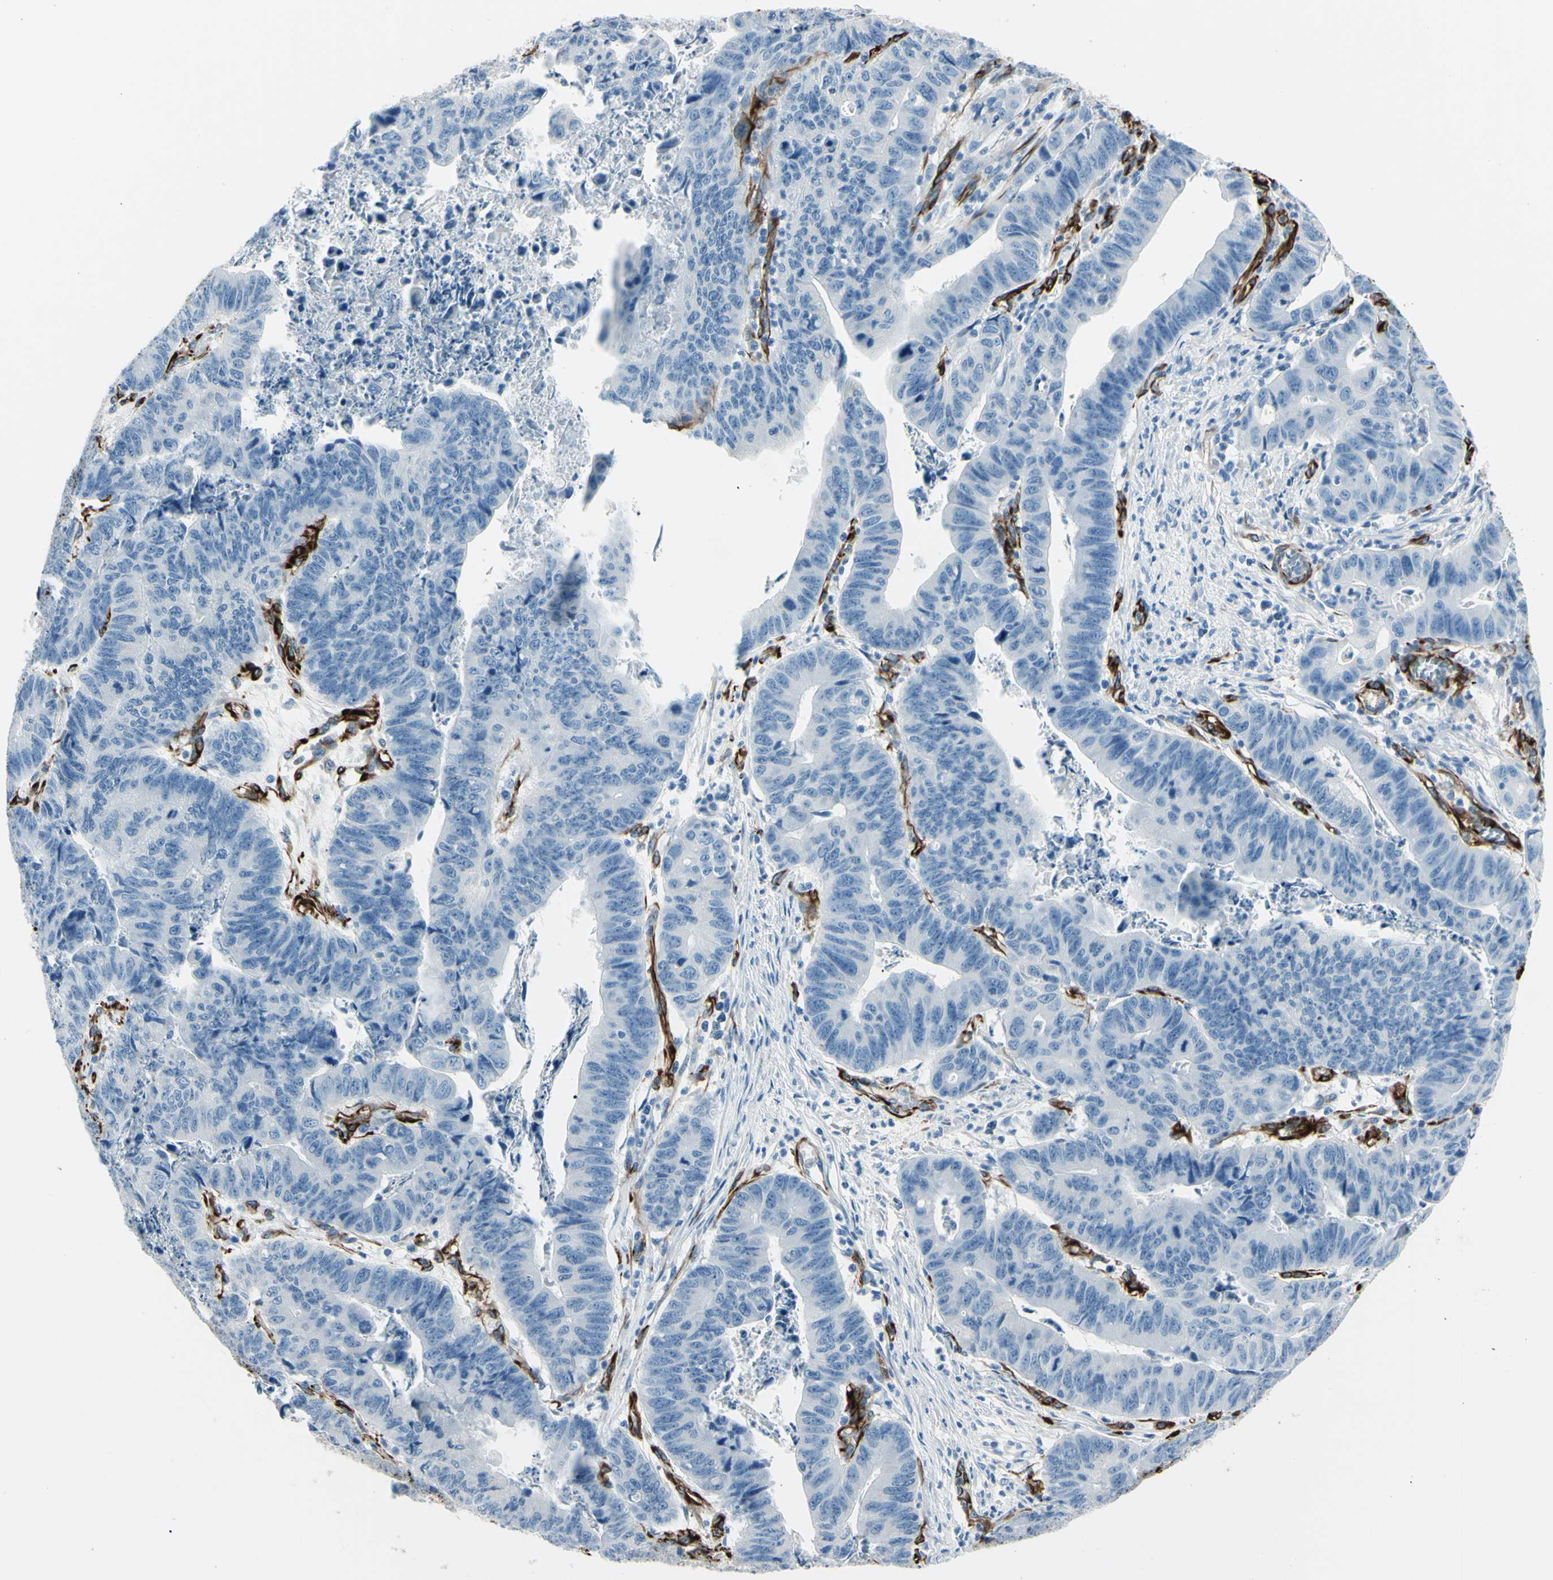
{"staining": {"intensity": "negative", "quantity": "none", "location": "none"}, "tissue": "stomach cancer", "cell_type": "Tumor cells", "image_type": "cancer", "snomed": [{"axis": "morphology", "description": "Adenocarcinoma, NOS"}, {"axis": "topography", "description": "Stomach, lower"}], "caption": "The image shows no staining of tumor cells in stomach cancer (adenocarcinoma).", "gene": "PTH2R", "patient": {"sex": "male", "age": 77}}